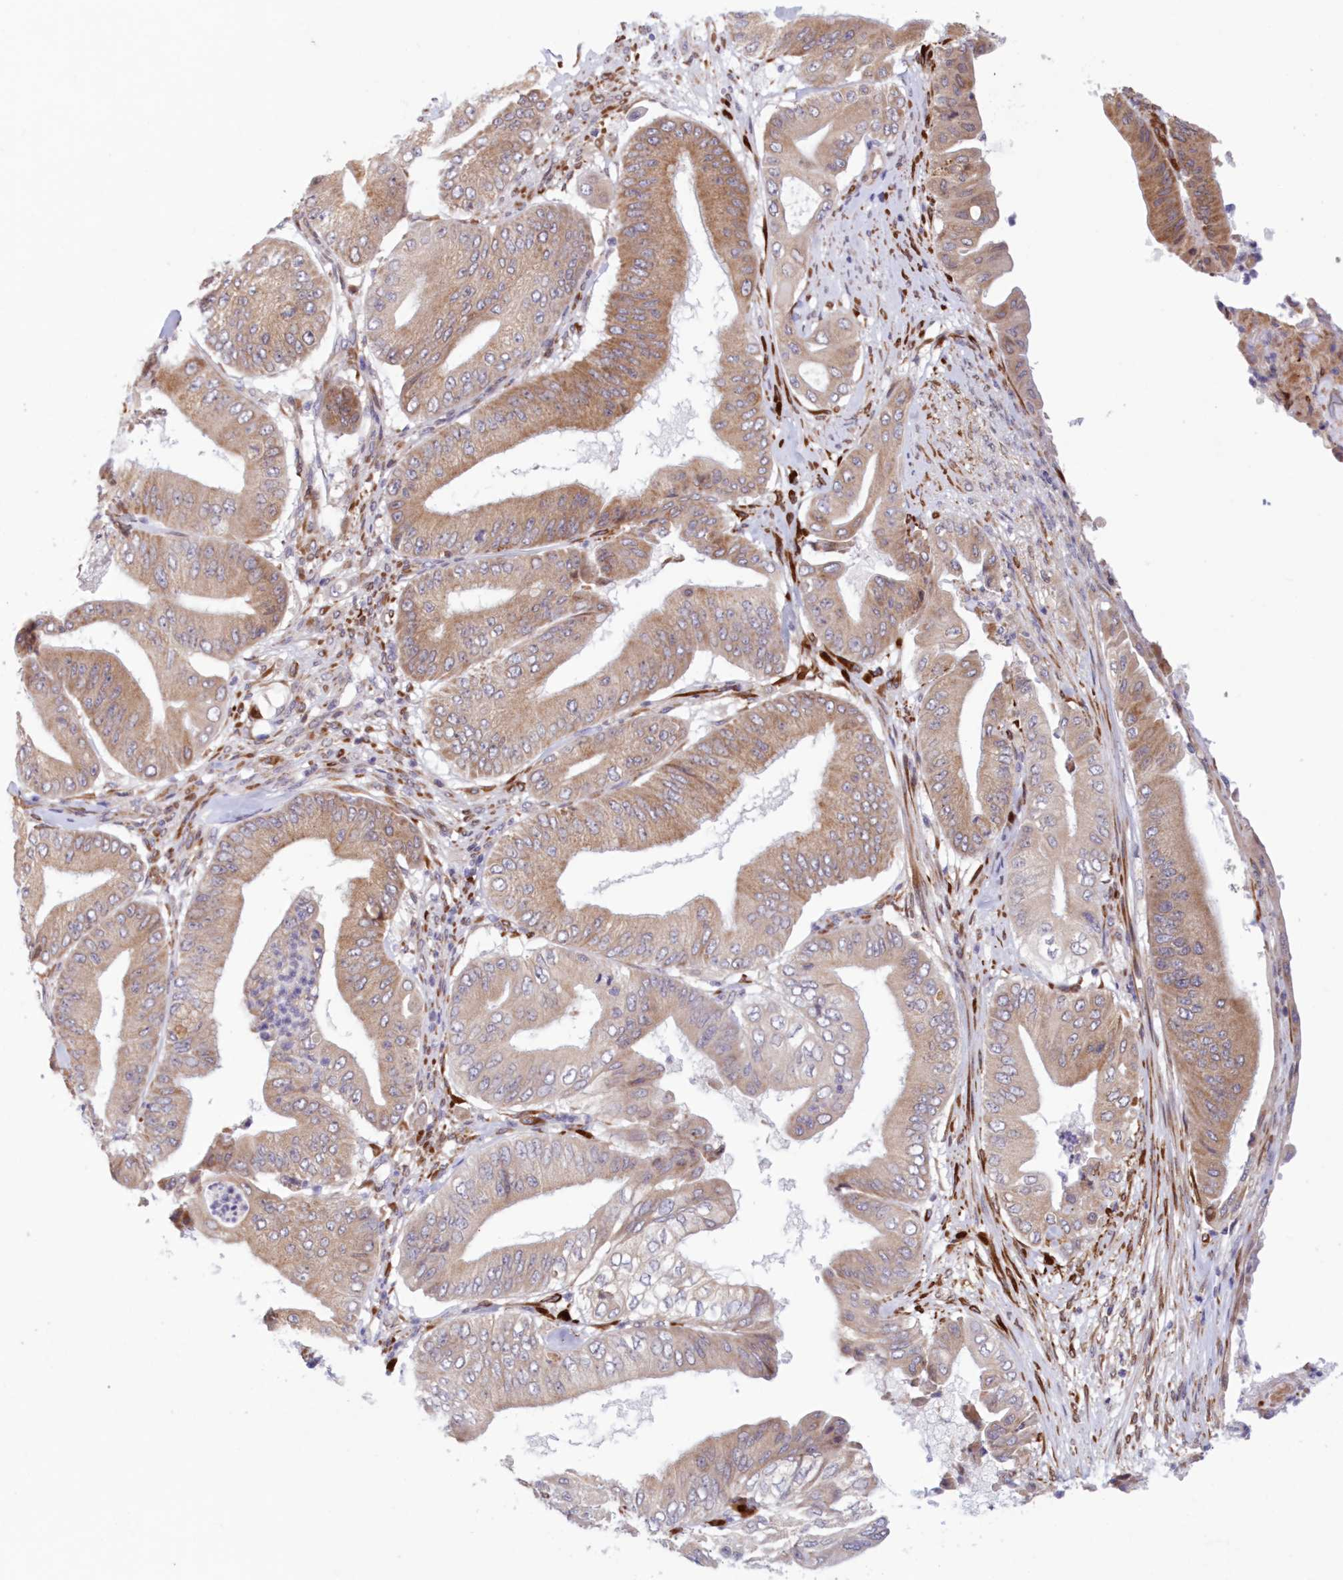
{"staining": {"intensity": "moderate", "quantity": "25%-75%", "location": "cytoplasmic/membranous"}, "tissue": "pancreatic cancer", "cell_type": "Tumor cells", "image_type": "cancer", "snomed": [{"axis": "morphology", "description": "Adenocarcinoma, NOS"}, {"axis": "topography", "description": "Pancreas"}], "caption": "A brown stain shows moderate cytoplasmic/membranous staining of a protein in human pancreatic adenocarcinoma tumor cells. (DAB IHC, brown staining for protein, blue staining for nuclei).", "gene": "PCYOX1L", "patient": {"sex": "female", "age": 77}}